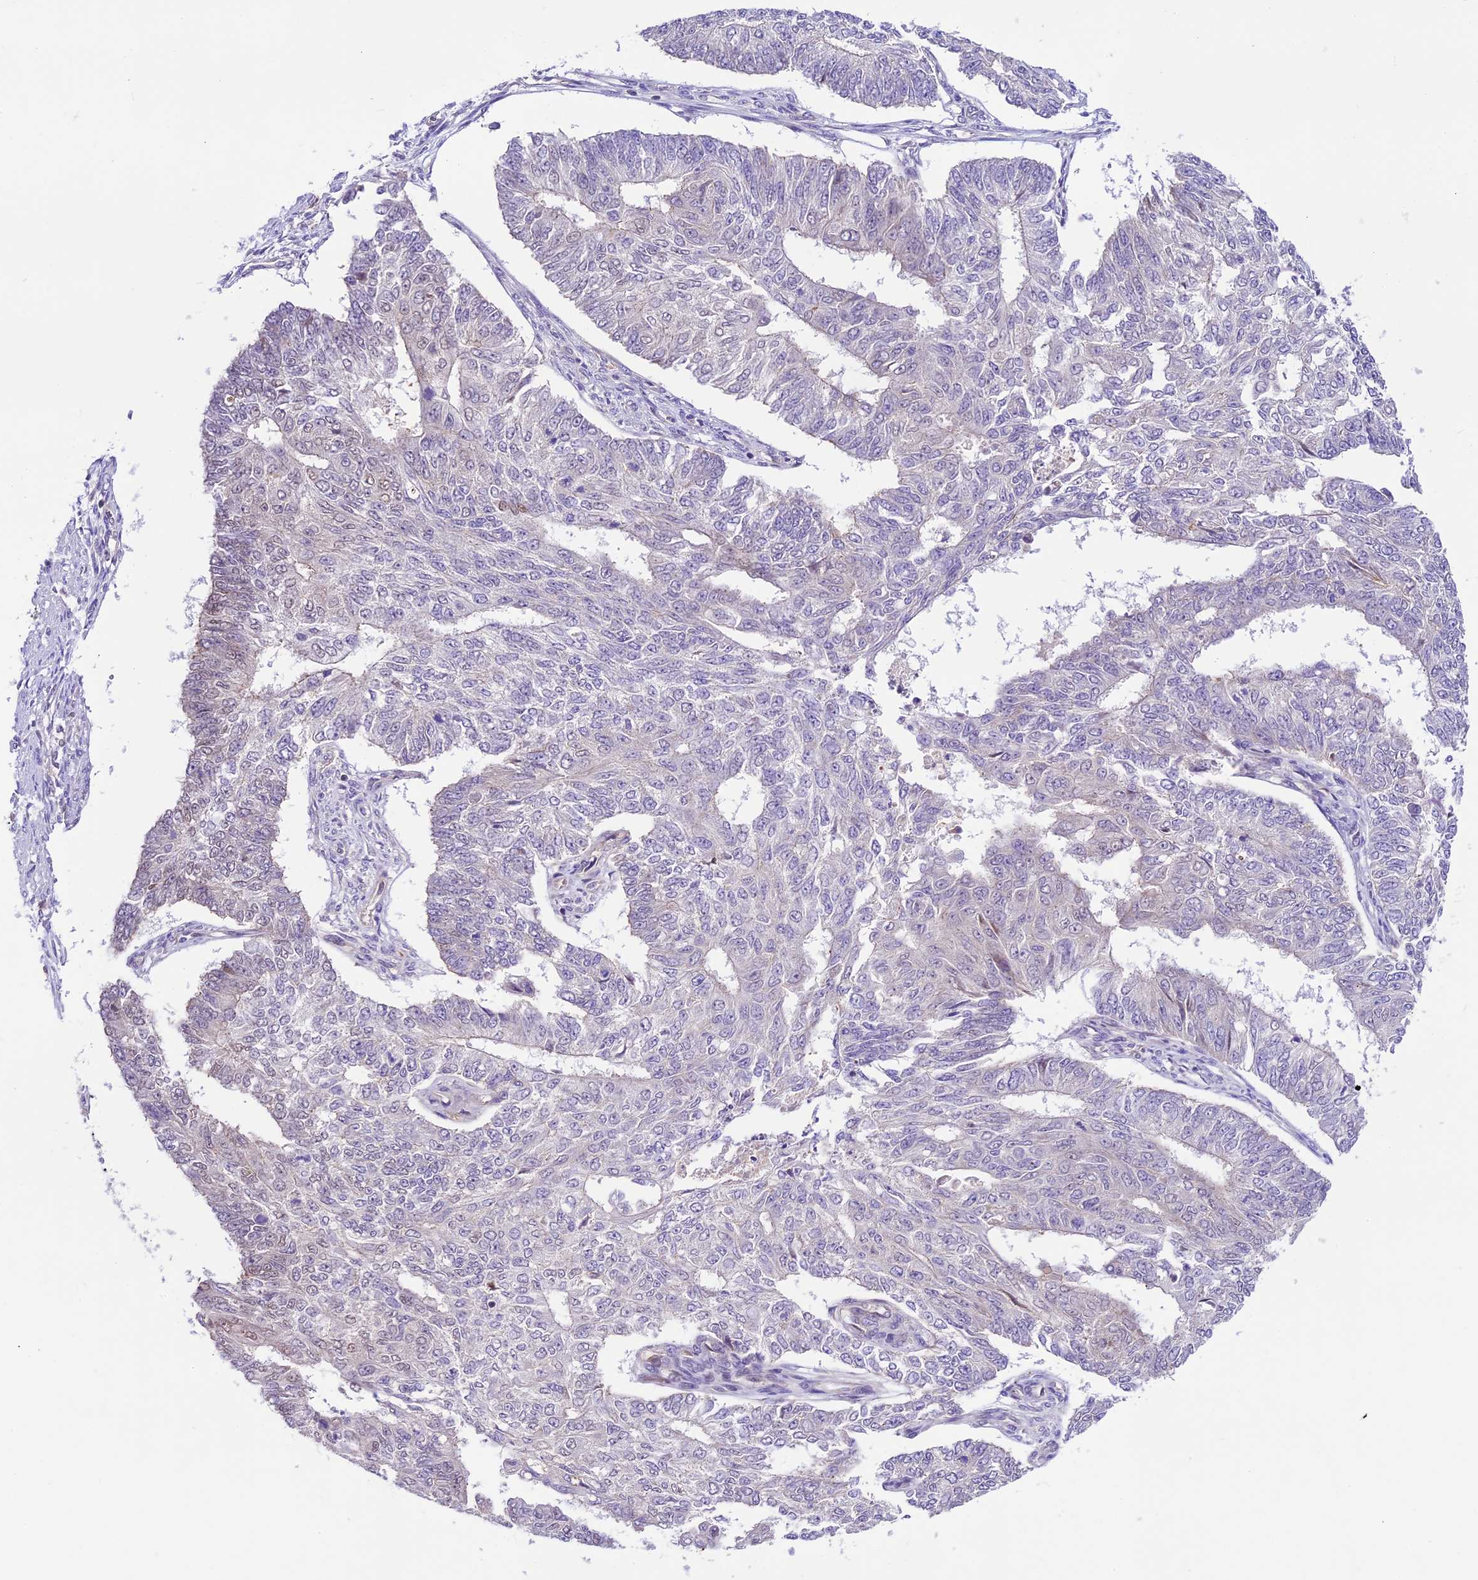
{"staining": {"intensity": "negative", "quantity": "none", "location": "none"}, "tissue": "endometrial cancer", "cell_type": "Tumor cells", "image_type": "cancer", "snomed": [{"axis": "morphology", "description": "Adenocarcinoma, NOS"}, {"axis": "topography", "description": "Endometrium"}], "caption": "Immunohistochemistry (IHC) image of neoplastic tissue: human endometrial cancer (adenocarcinoma) stained with DAB demonstrates no significant protein positivity in tumor cells.", "gene": "SHKBP1", "patient": {"sex": "female", "age": 32}}